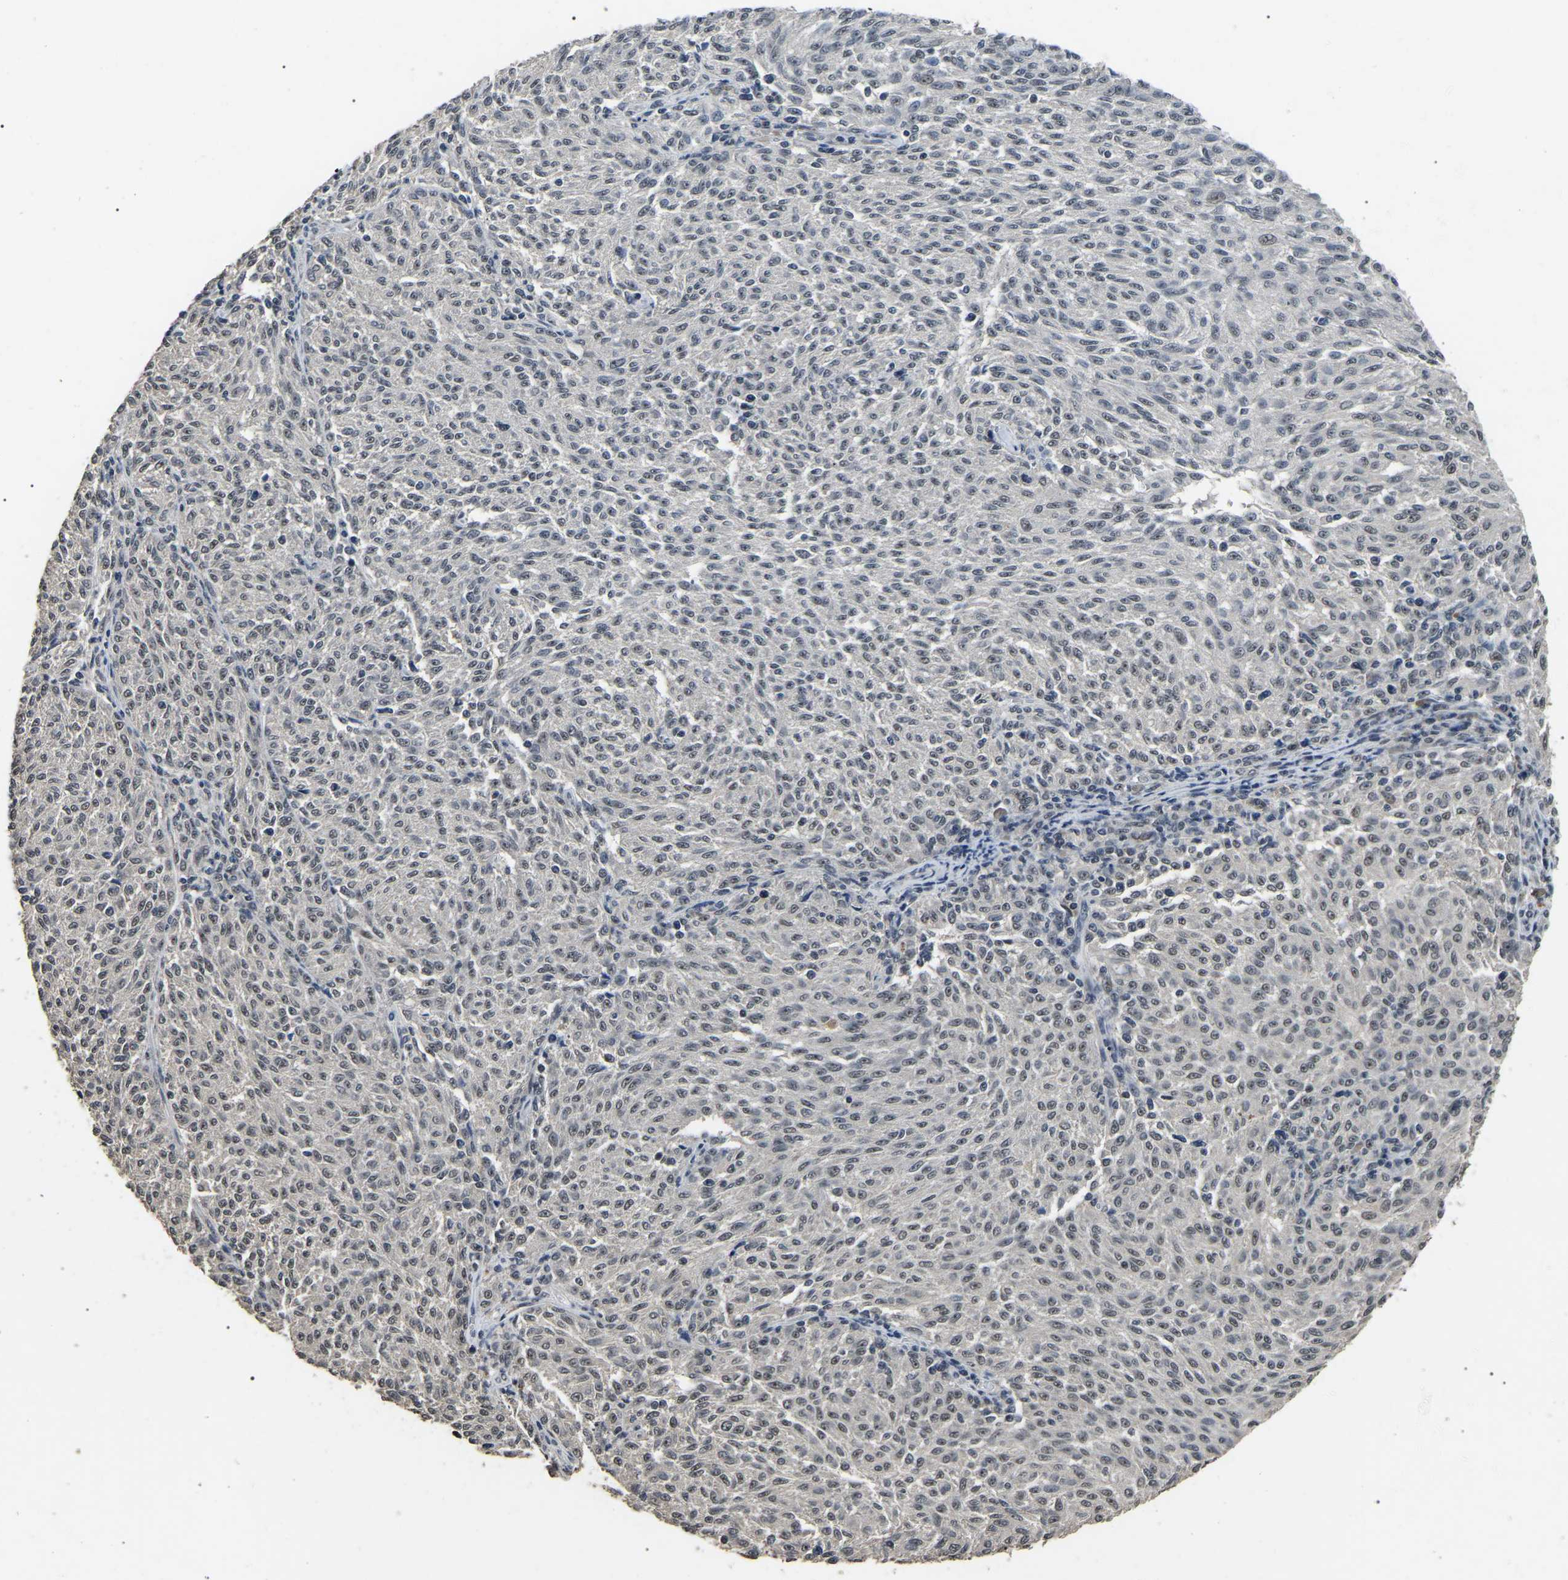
{"staining": {"intensity": "weak", "quantity": ">75%", "location": "nuclear"}, "tissue": "melanoma", "cell_type": "Tumor cells", "image_type": "cancer", "snomed": [{"axis": "morphology", "description": "Malignant melanoma, NOS"}, {"axis": "topography", "description": "Skin"}], "caption": "A brown stain shows weak nuclear expression of a protein in human malignant melanoma tumor cells.", "gene": "PPM1E", "patient": {"sex": "female", "age": 72}}